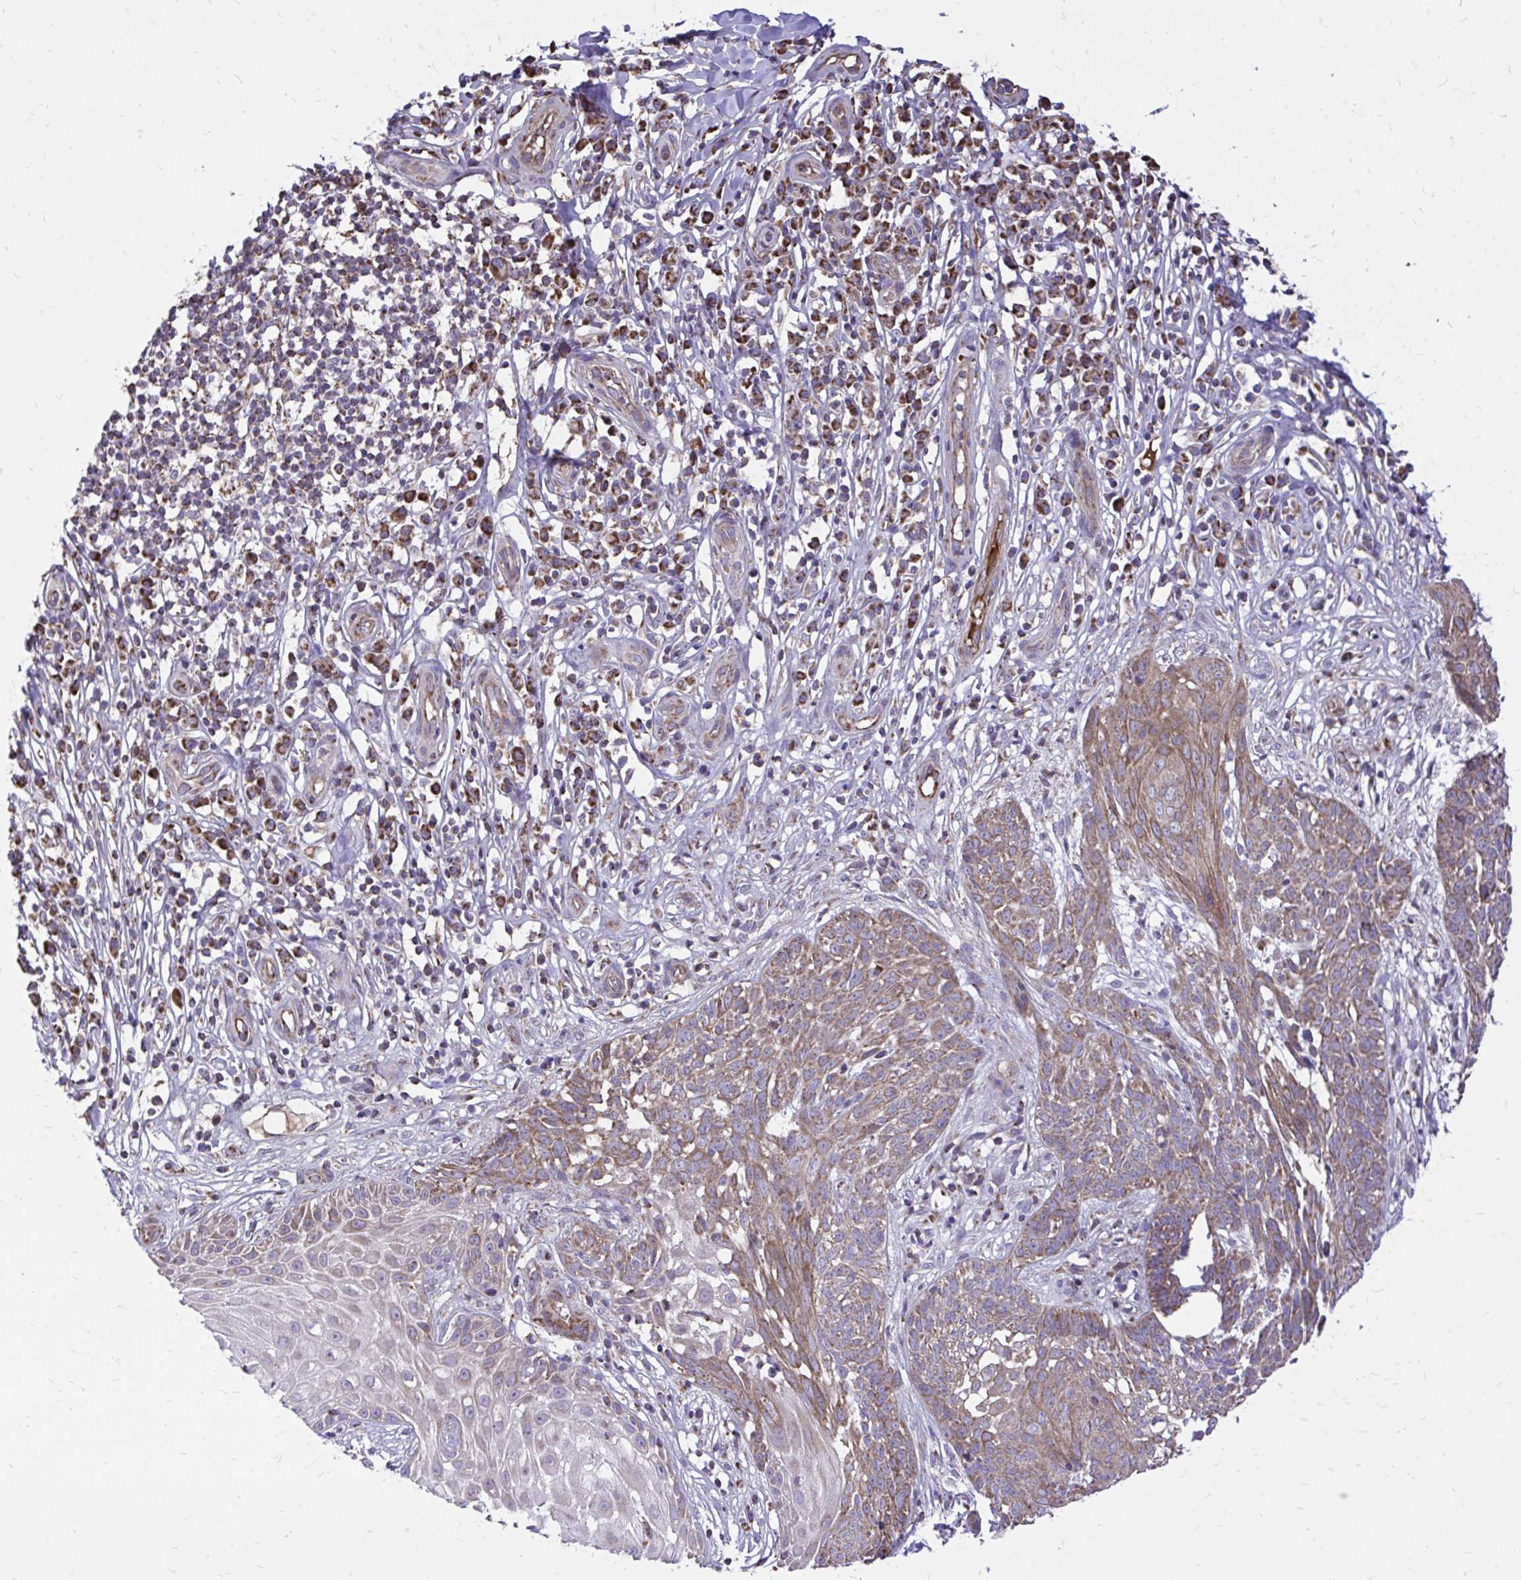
{"staining": {"intensity": "moderate", "quantity": ">75%", "location": "cytoplasmic/membranous"}, "tissue": "skin cancer", "cell_type": "Tumor cells", "image_type": "cancer", "snomed": [{"axis": "morphology", "description": "Basal cell carcinoma"}, {"axis": "topography", "description": "Skin"}, {"axis": "topography", "description": "Skin, foot"}], "caption": "Immunohistochemistry (IHC) of basal cell carcinoma (skin) reveals medium levels of moderate cytoplasmic/membranous expression in approximately >75% of tumor cells.", "gene": "ATP13A2", "patient": {"sex": "female", "age": 86}}